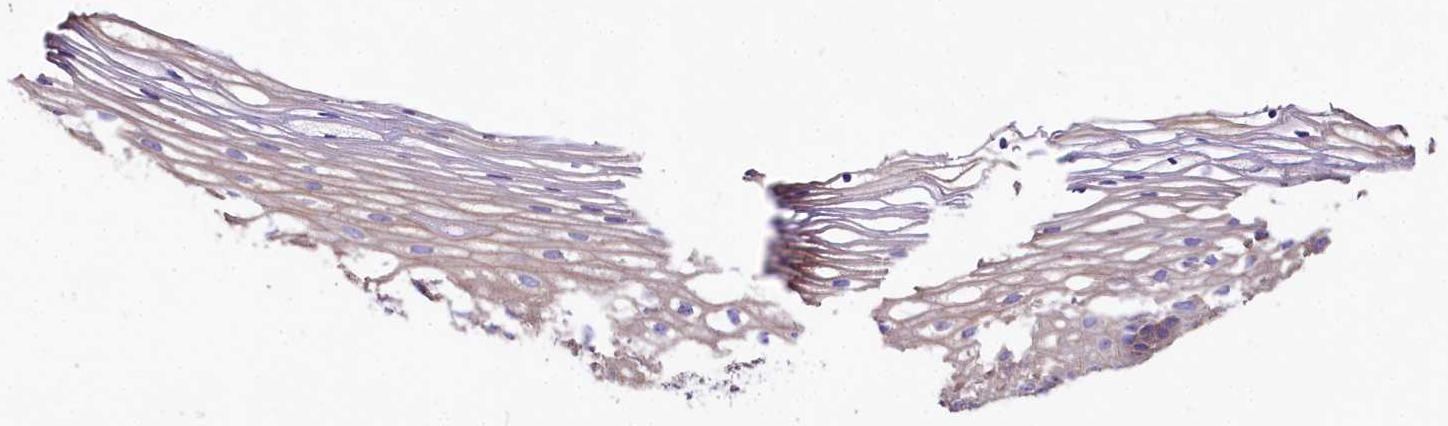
{"staining": {"intensity": "moderate", "quantity": "<25%", "location": "cytoplasmic/membranous"}, "tissue": "cervix", "cell_type": "Glandular cells", "image_type": "normal", "snomed": [{"axis": "morphology", "description": "Normal tissue, NOS"}, {"axis": "topography", "description": "Cervix"}], "caption": "DAB immunohistochemical staining of unremarkable human cervix shows moderate cytoplasmic/membranous protein positivity in about <25% of glandular cells.", "gene": "FCHSD2", "patient": {"sex": "female", "age": 33}}